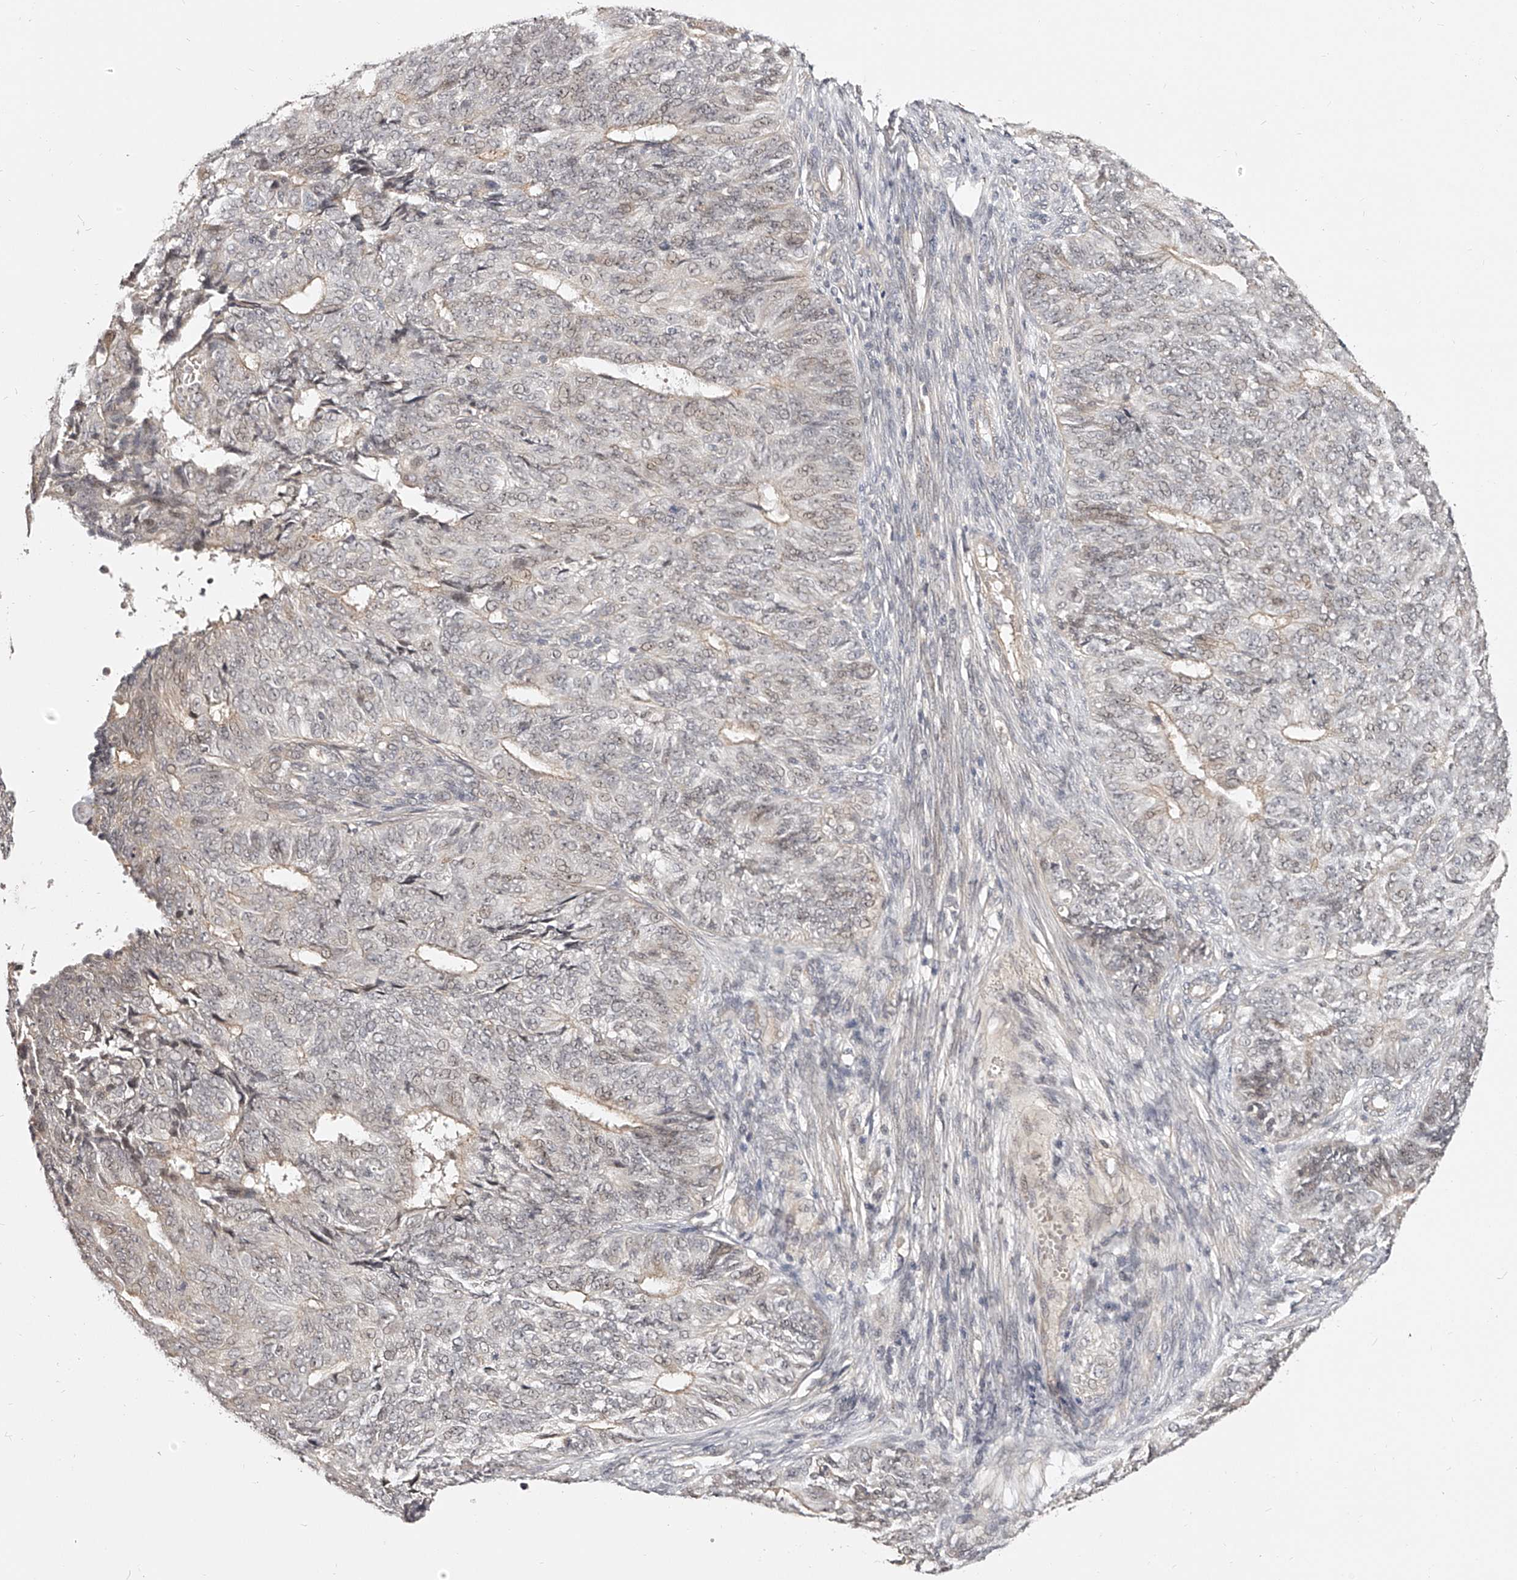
{"staining": {"intensity": "weak", "quantity": "<25%", "location": "cytoplasmic/membranous"}, "tissue": "endometrial cancer", "cell_type": "Tumor cells", "image_type": "cancer", "snomed": [{"axis": "morphology", "description": "Adenocarcinoma, NOS"}, {"axis": "topography", "description": "Endometrium"}], "caption": "This is an immunohistochemistry (IHC) photomicrograph of human endometrial cancer. There is no positivity in tumor cells.", "gene": "ZNF789", "patient": {"sex": "female", "age": 32}}